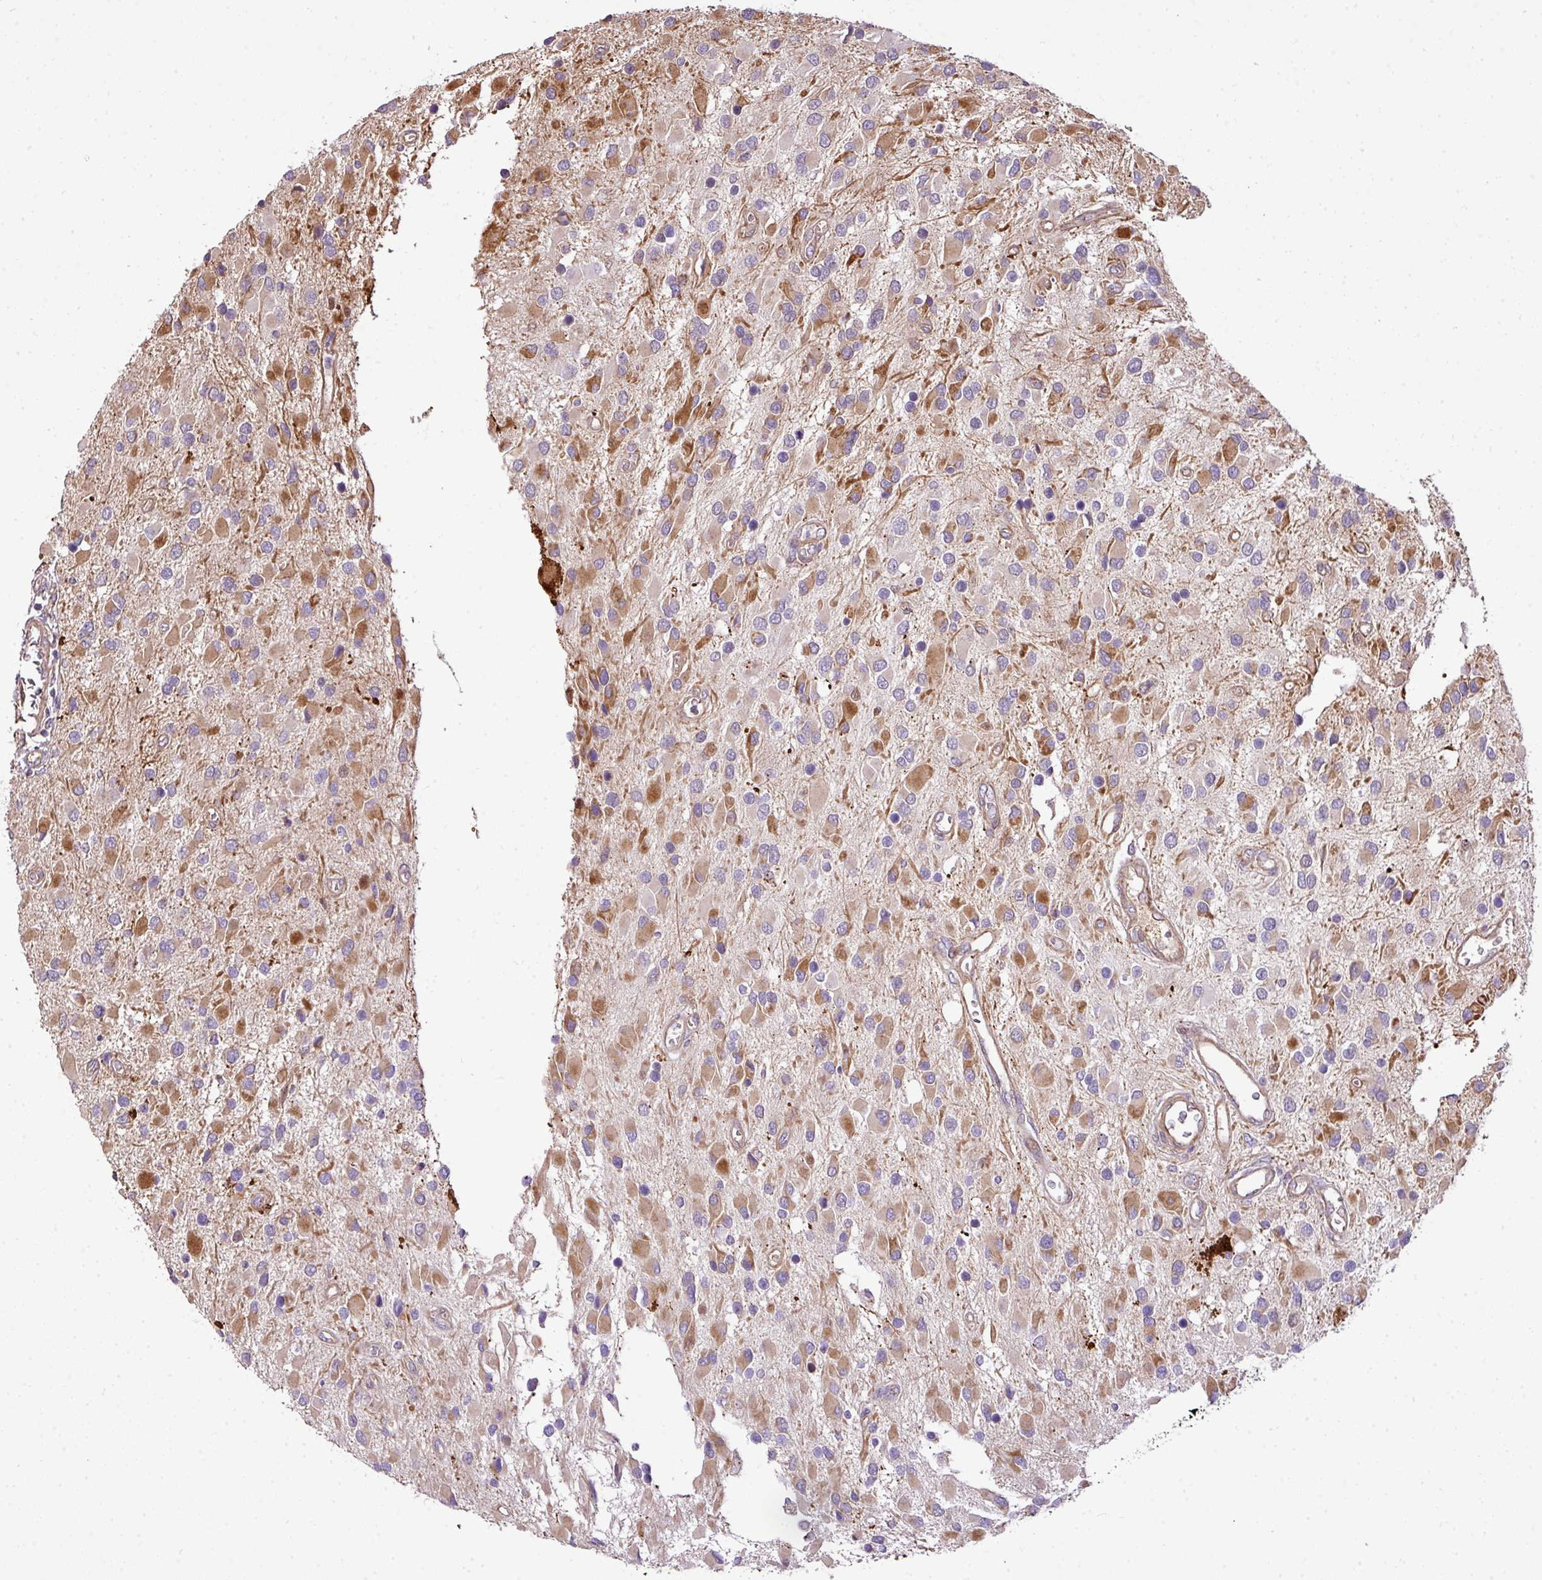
{"staining": {"intensity": "moderate", "quantity": "25%-75%", "location": "cytoplasmic/membranous"}, "tissue": "glioma", "cell_type": "Tumor cells", "image_type": "cancer", "snomed": [{"axis": "morphology", "description": "Glioma, malignant, High grade"}, {"axis": "topography", "description": "Brain"}], "caption": "This image exhibits immunohistochemistry staining of glioma, with medium moderate cytoplasmic/membranous expression in approximately 25%-75% of tumor cells.", "gene": "CTXN2", "patient": {"sex": "male", "age": 53}}